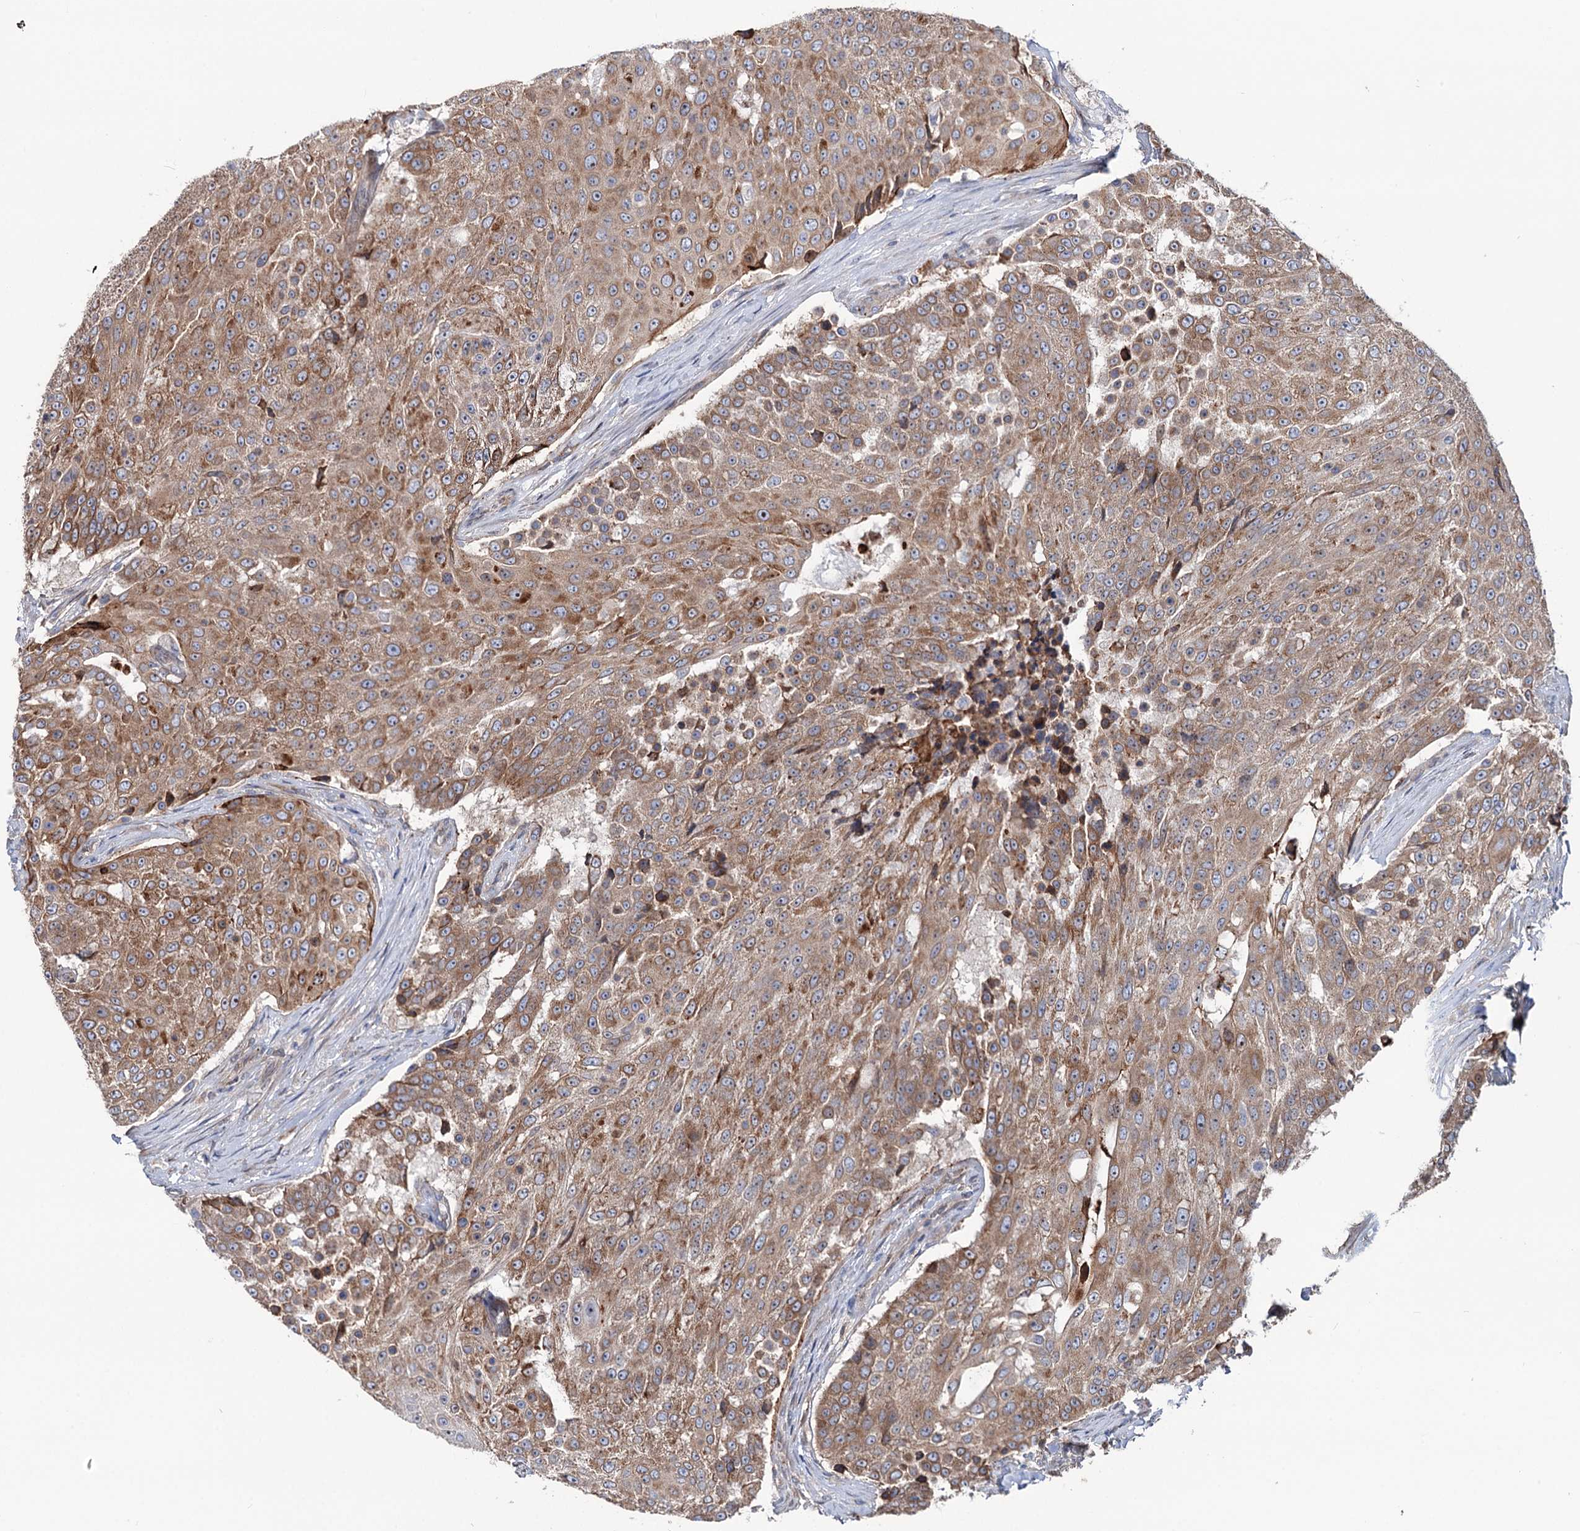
{"staining": {"intensity": "moderate", "quantity": ">75%", "location": "cytoplasmic/membranous"}, "tissue": "urothelial cancer", "cell_type": "Tumor cells", "image_type": "cancer", "snomed": [{"axis": "morphology", "description": "Urothelial carcinoma, High grade"}, {"axis": "topography", "description": "Urinary bladder"}], "caption": "Protein analysis of high-grade urothelial carcinoma tissue demonstrates moderate cytoplasmic/membranous positivity in about >75% of tumor cells. The protein of interest is shown in brown color, while the nuclei are stained blue.", "gene": "PTDSS2", "patient": {"sex": "female", "age": 63}}